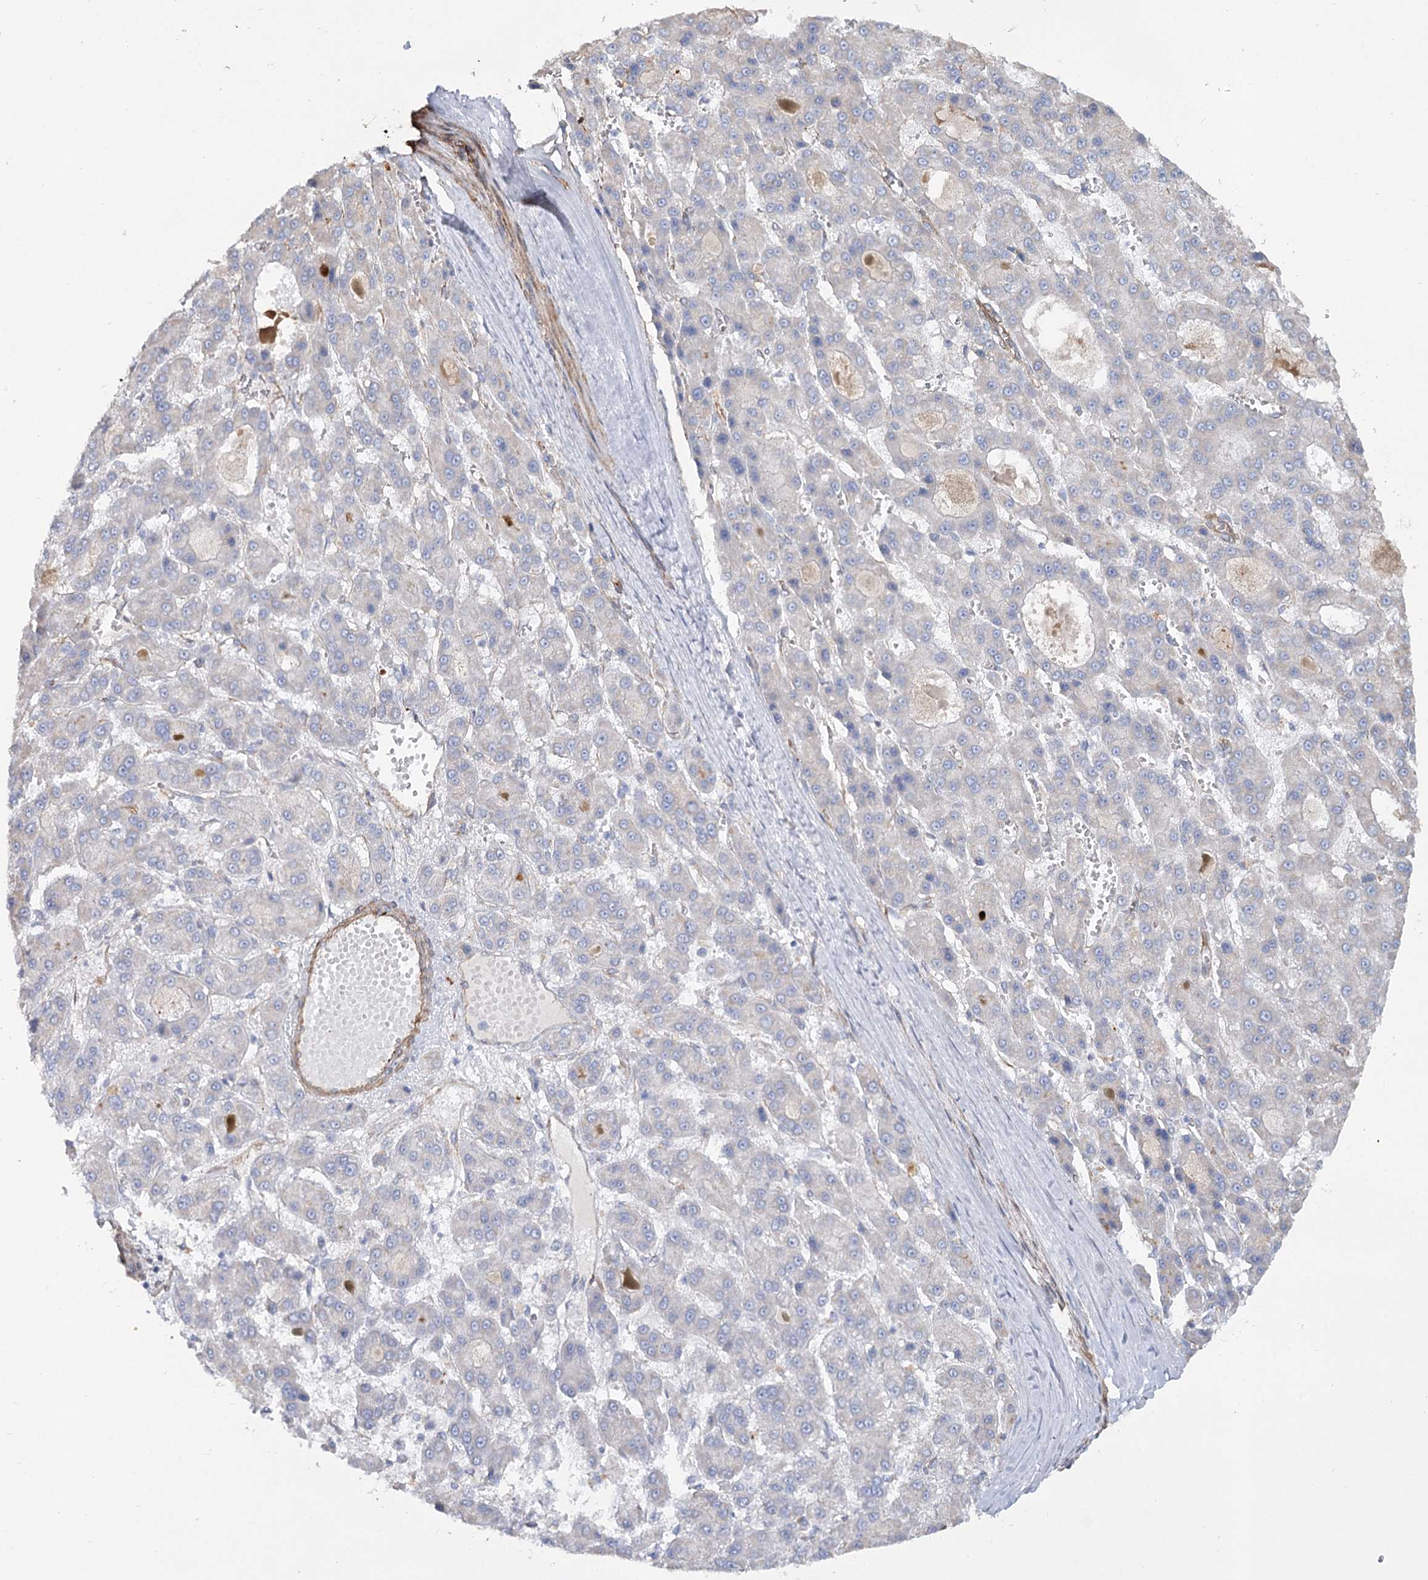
{"staining": {"intensity": "negative", "quantity": "none", "location": "none"}, "tissue": "liver cancer", "cell_type": "Tumor cells", "image_type": "cancer", "snomed": [{"axis": "morphology", "description": "Carcinoma, Hepatocellular, NOS"}, {"axis": "topography", "description": "Liver"}], "caption": "The photomicrograph shows no significant staining in tumor cells of liver hepatocellular carcinoma.", "gene": "TMEM164", "patient": {"sex": "male", "age": 70}}